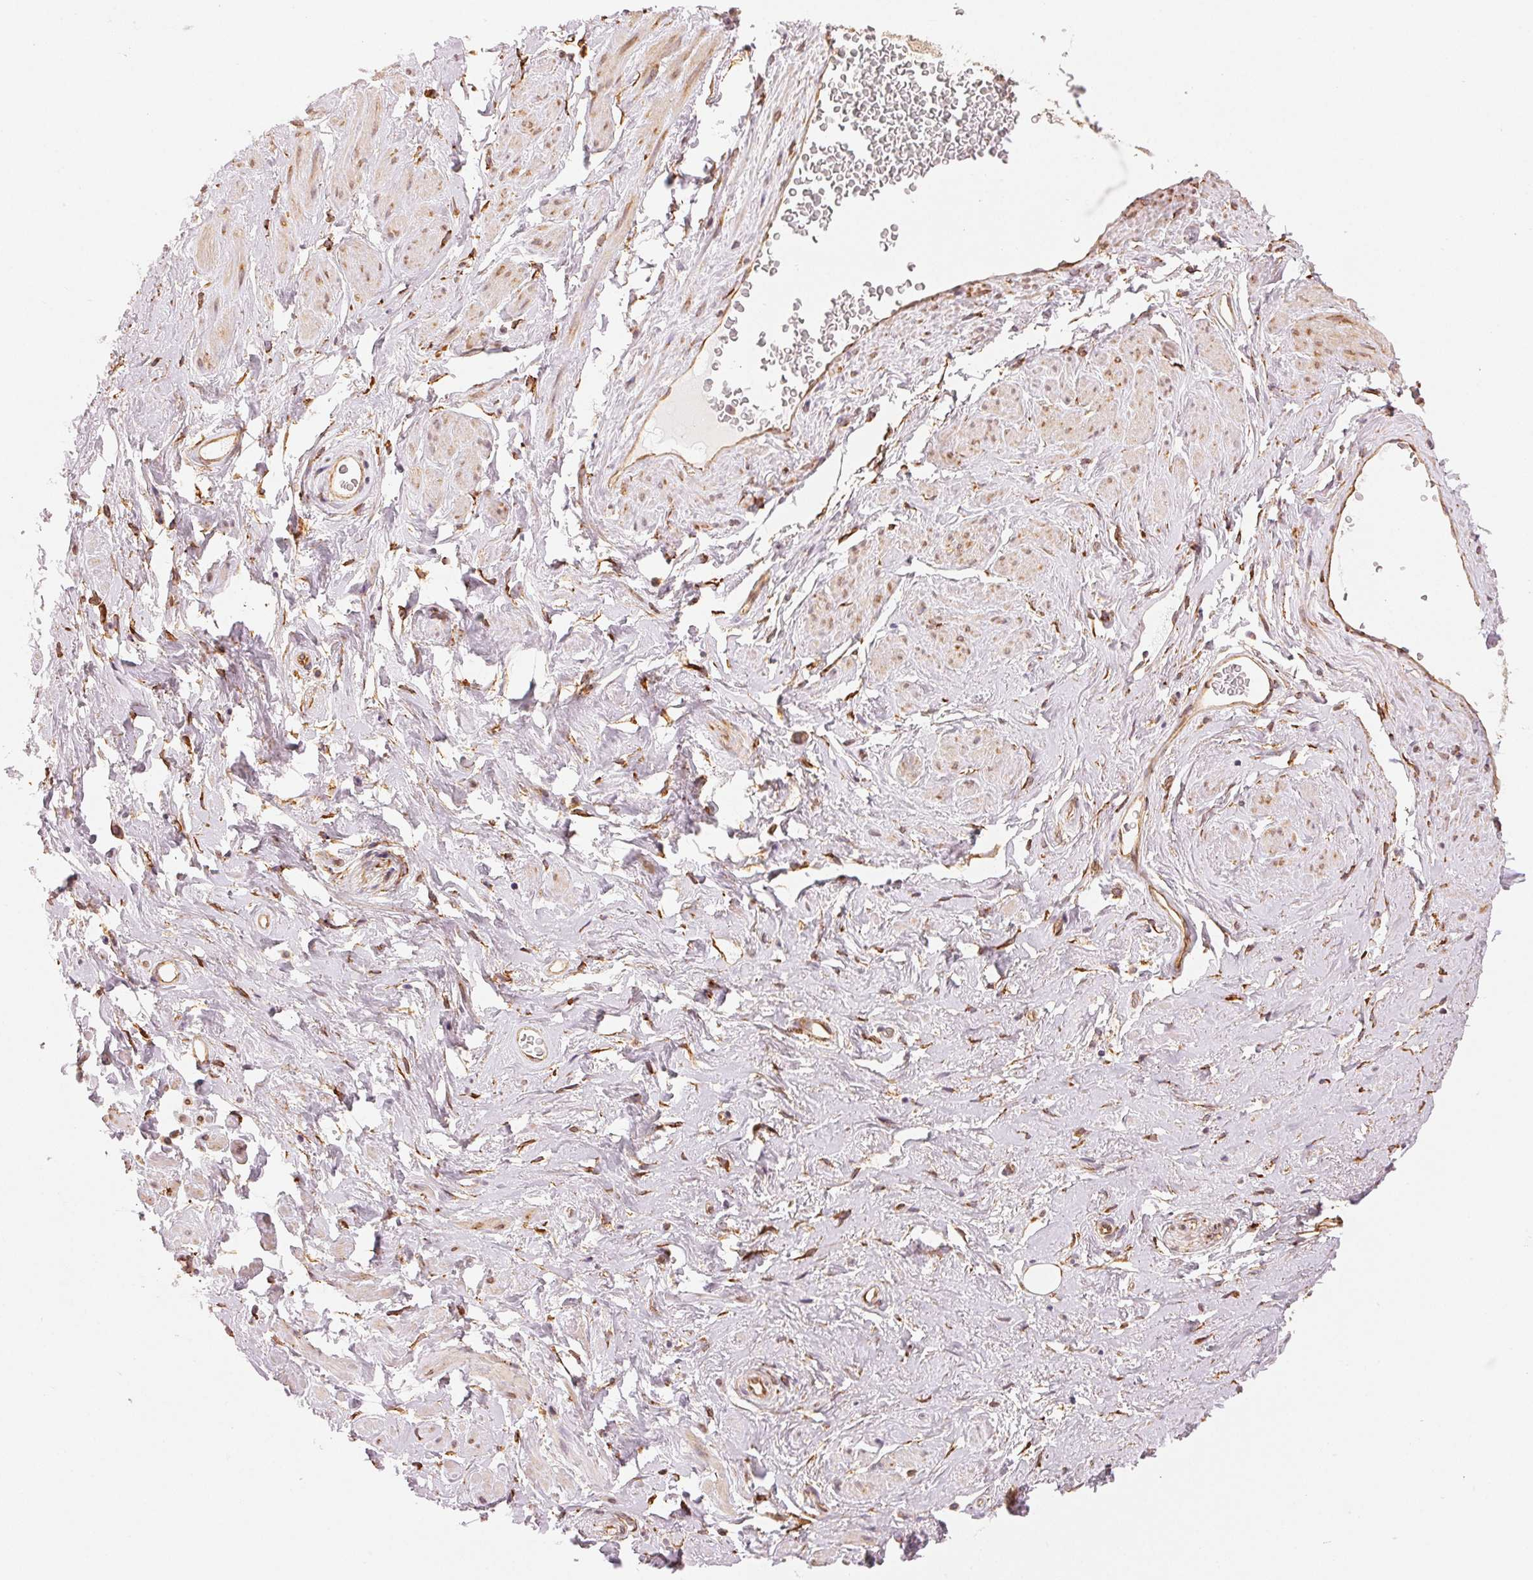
{"staining": {"intensity": "strong", "quantity": "25%-75%", "location": "cytoplasmic/membranous"}, "tissue": "soft tissue", "cell_type": "Fibroblasts", "image_type": "normal", "snomed": [{"axis": "morphology", "description": "Normal tissue, NOS"}, {"axis": "topography", "description": "Vagina"}, {"axis": "topography", "description": "Peripheral nerve tissue"}], "caption": "Fibroblasts show high levels of strong cytoplasmic/membranous staining in approximately 25%-75% of cells in benign soft tissue. The staining was performed using DAB (3,3'-diaminobenzidine), with brown indicating positive protein expression. Nuclei are stained blue with hematoxylin.", "gene": "RCN3", "patient": {"sex": "female", "age": 71}}